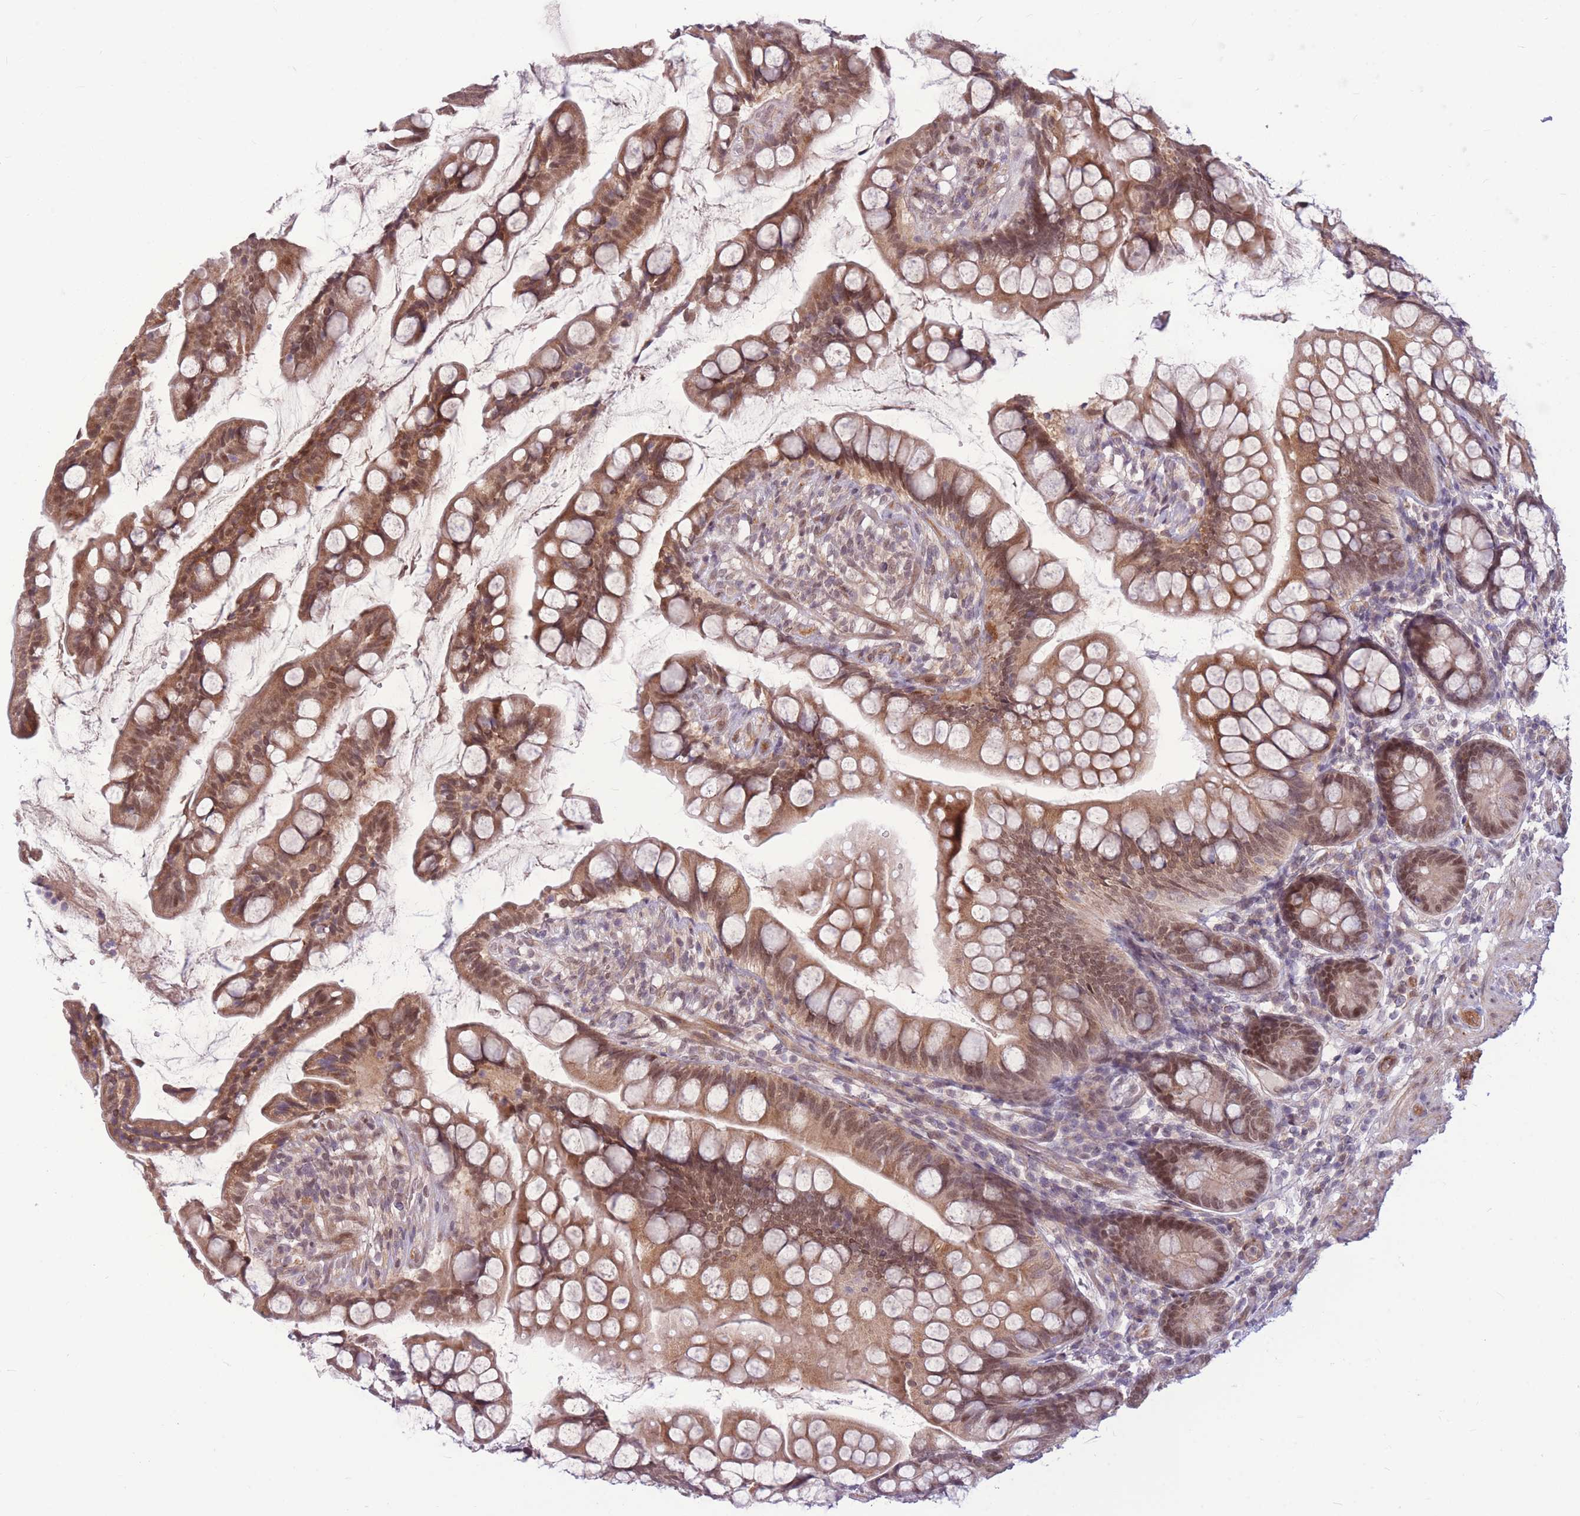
{"staining": {"intensity": "moderate", "quantity": ">75%", "location": "cytoplasmic/membranous,nuclear"}, "tissue": "small intestine", "cell_type": "Glandular cells", "image_type": "normal", "snomed": [{"axis": "morphology", "description": "Normal tissue, NOS"}, {"axis": "topography", "description": "Small intestine"}], "caption": "Immunohistochemistry (IHC) (DAB (3,3'-diaminobenzidine)) staining of normal small intestine demonstrates moderate cytoplasmic/membranous,nuclear protein positivity in approximately >75% of glandular cells. (brown staining indicates protein expression, while blue staining denotes nuclei).", "gene": "TCF20", "patient": {"sex": "male", "age": 70}}